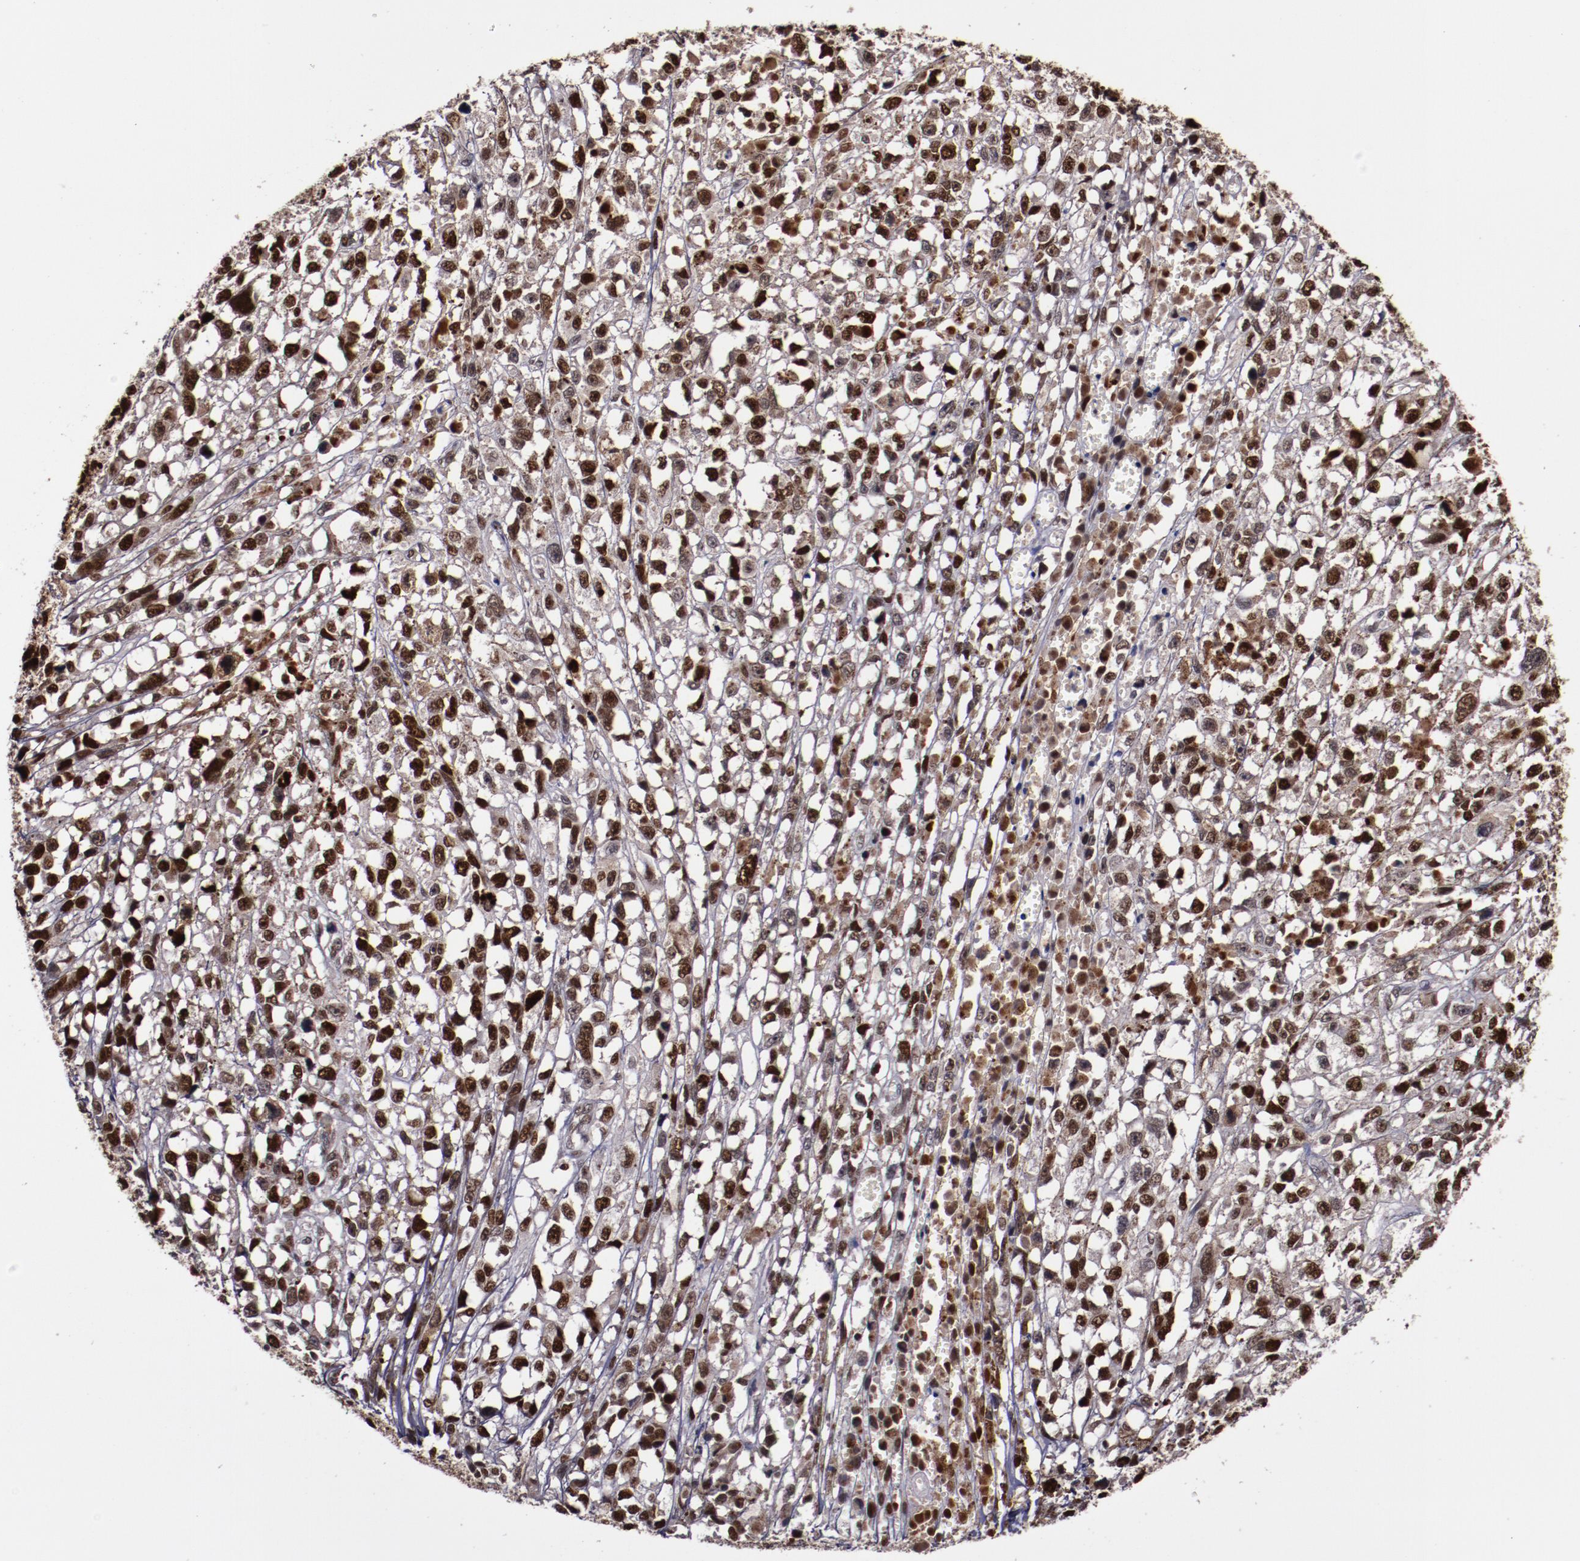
{"staining": {"intensity": "strong", "quantity": ">75%", "location": "nuclear"}, "tissue": "melanoma", "cell_type": "Tumor cells", "image_type": "cancer", "snomed": [{"axis": "morphology", "description": "Malignant melanoma, Metastatic site"}, {"axis": "topography", "description": "Lymph node"}], "caption": "Protein expression analysis of human melanoma reveals strong nuclear positivity in approximately >75% of tumor cells.", "gene": "CHEK2", "patient": {"sex": "male", "age": 59}}